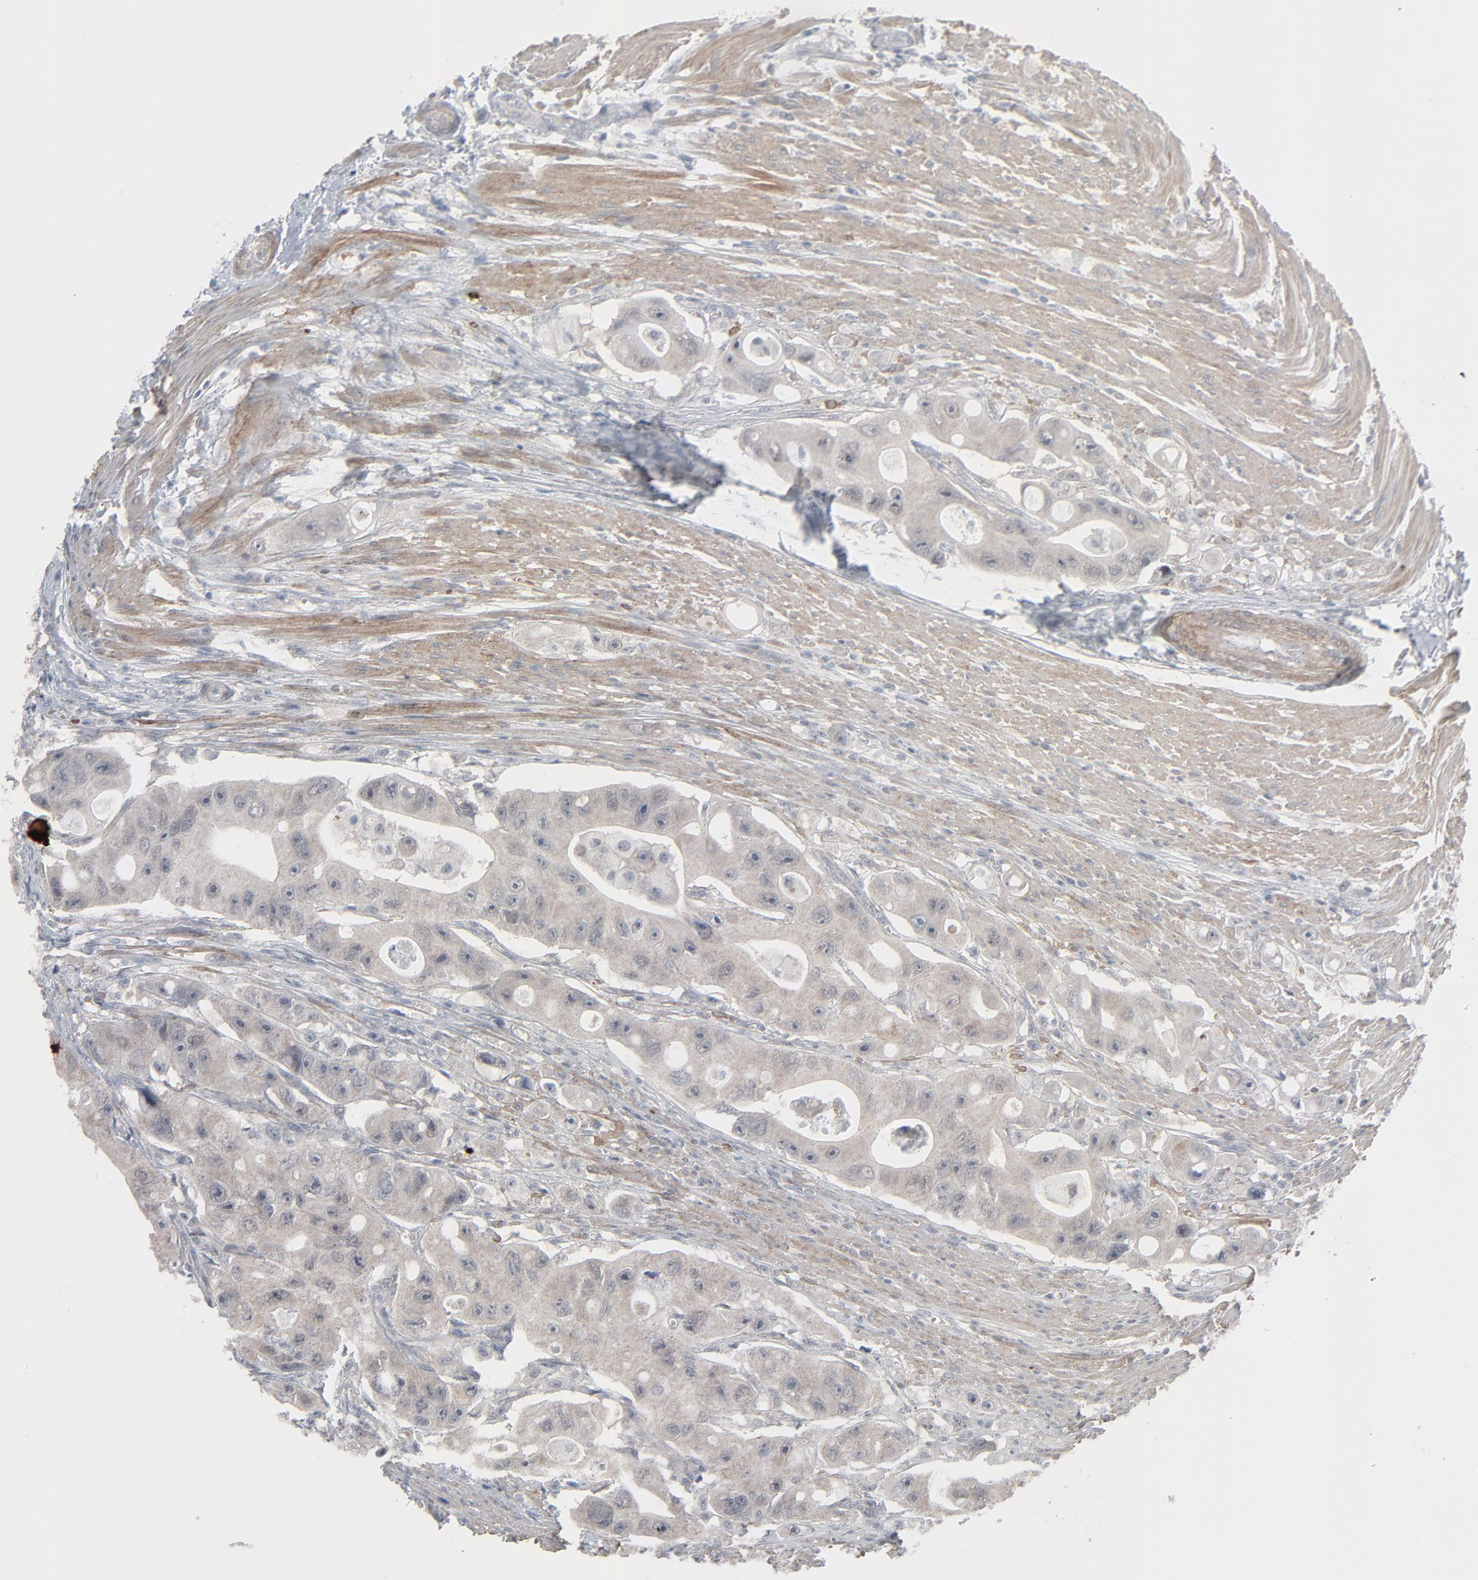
{"staining": {"intensity": "weak", "quantity": ">75%", "location": "cytoplasmic/membranous"}, "tissue": "colorectal cancer", "cell_type": "Tumor cells", "image_type": "cancer", "snomed": [{"axis": "morphology", "description": "Adenocarcinoma, NOS"}, {"axis": "topography", "description": "Colon"}], "caption": "Immunohistochemistry (IHC) of human colorectal cancer (adenocarcinoma) exhibits low levels of weak cytoplasmic/membranous expression in approximately >75% of tumor cells.", "gene": "NEUROD1", "patient": {"sex": "female", "age": 46}}